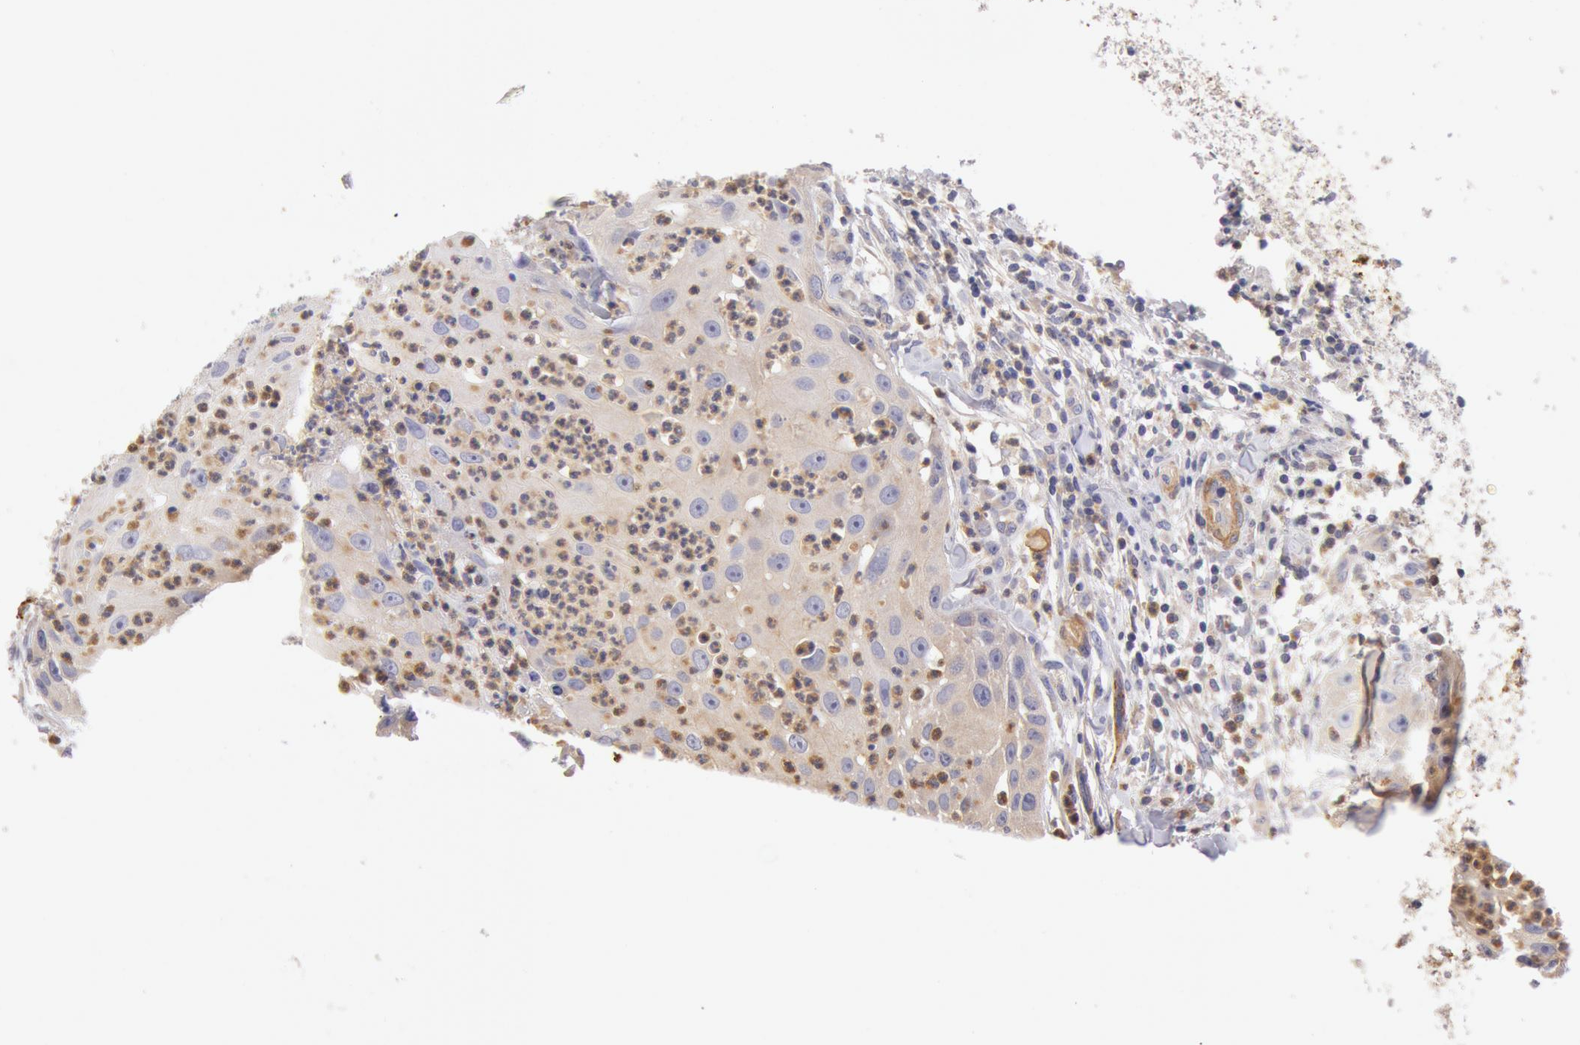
{"staining": {"intensity": "weak", "quantity": "25%-75%", "location": "cytoplasmic/membranous"}, "tissue": "head and neck cancer", "cell_type": "Tumor cells", "image_type": "cancer", "snomed": [{"axis": "morphology", "description": "Squamous cell carcinoma, NOS"}, {"axis": "topography", "description": "Head-Neck"}], "caption": "Immunohistochemistry of head and neck squamous cell carcinoma displays low levels of weak cytoplasmic/membranous expression in about 25%-75% of tumor cells.", "gene": "TMED8", "patient": {"sex": "male", "age": 64}}